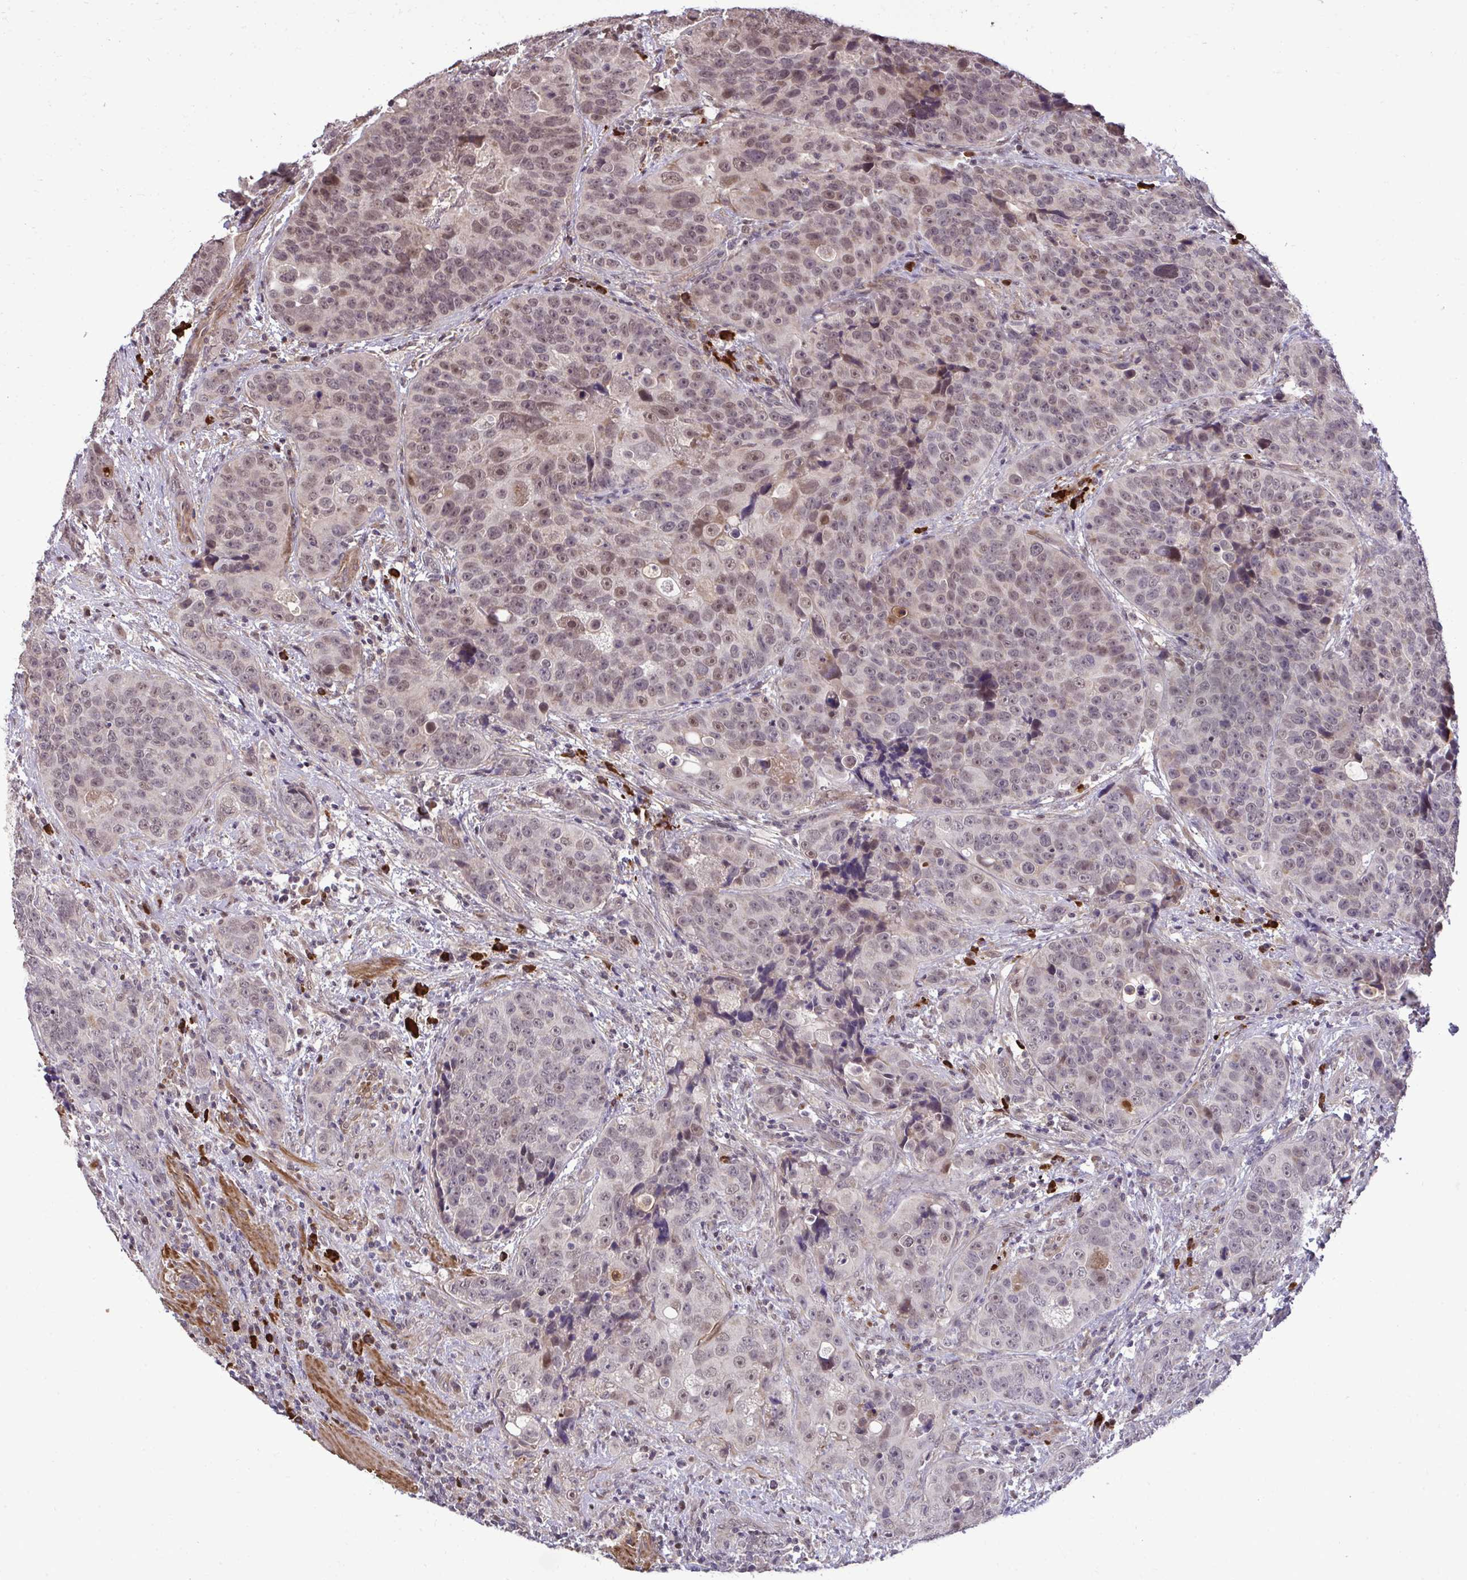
{"staining": {"intensity": "moderate", "quantity": "25%-75%", "location": "nuclear"}, "tissue": "urothelial cancer", "cell_type": "Tumor cells", "image_type": "cancer", "snomed": [{"axis": "morphology", "description": "Urothelial carcinoma, NOS"}, {"axis": "topography", "description": "Urinary bladder"}], "caption": "Immunohistochemistry (IHC) of human urothelial cancer reveals medium levels of moderate nuclear positivity in about 25%-75% of tumor cells.", "gene": "ZSCAN9", "patient": {"sex": "male", "age": 52}}